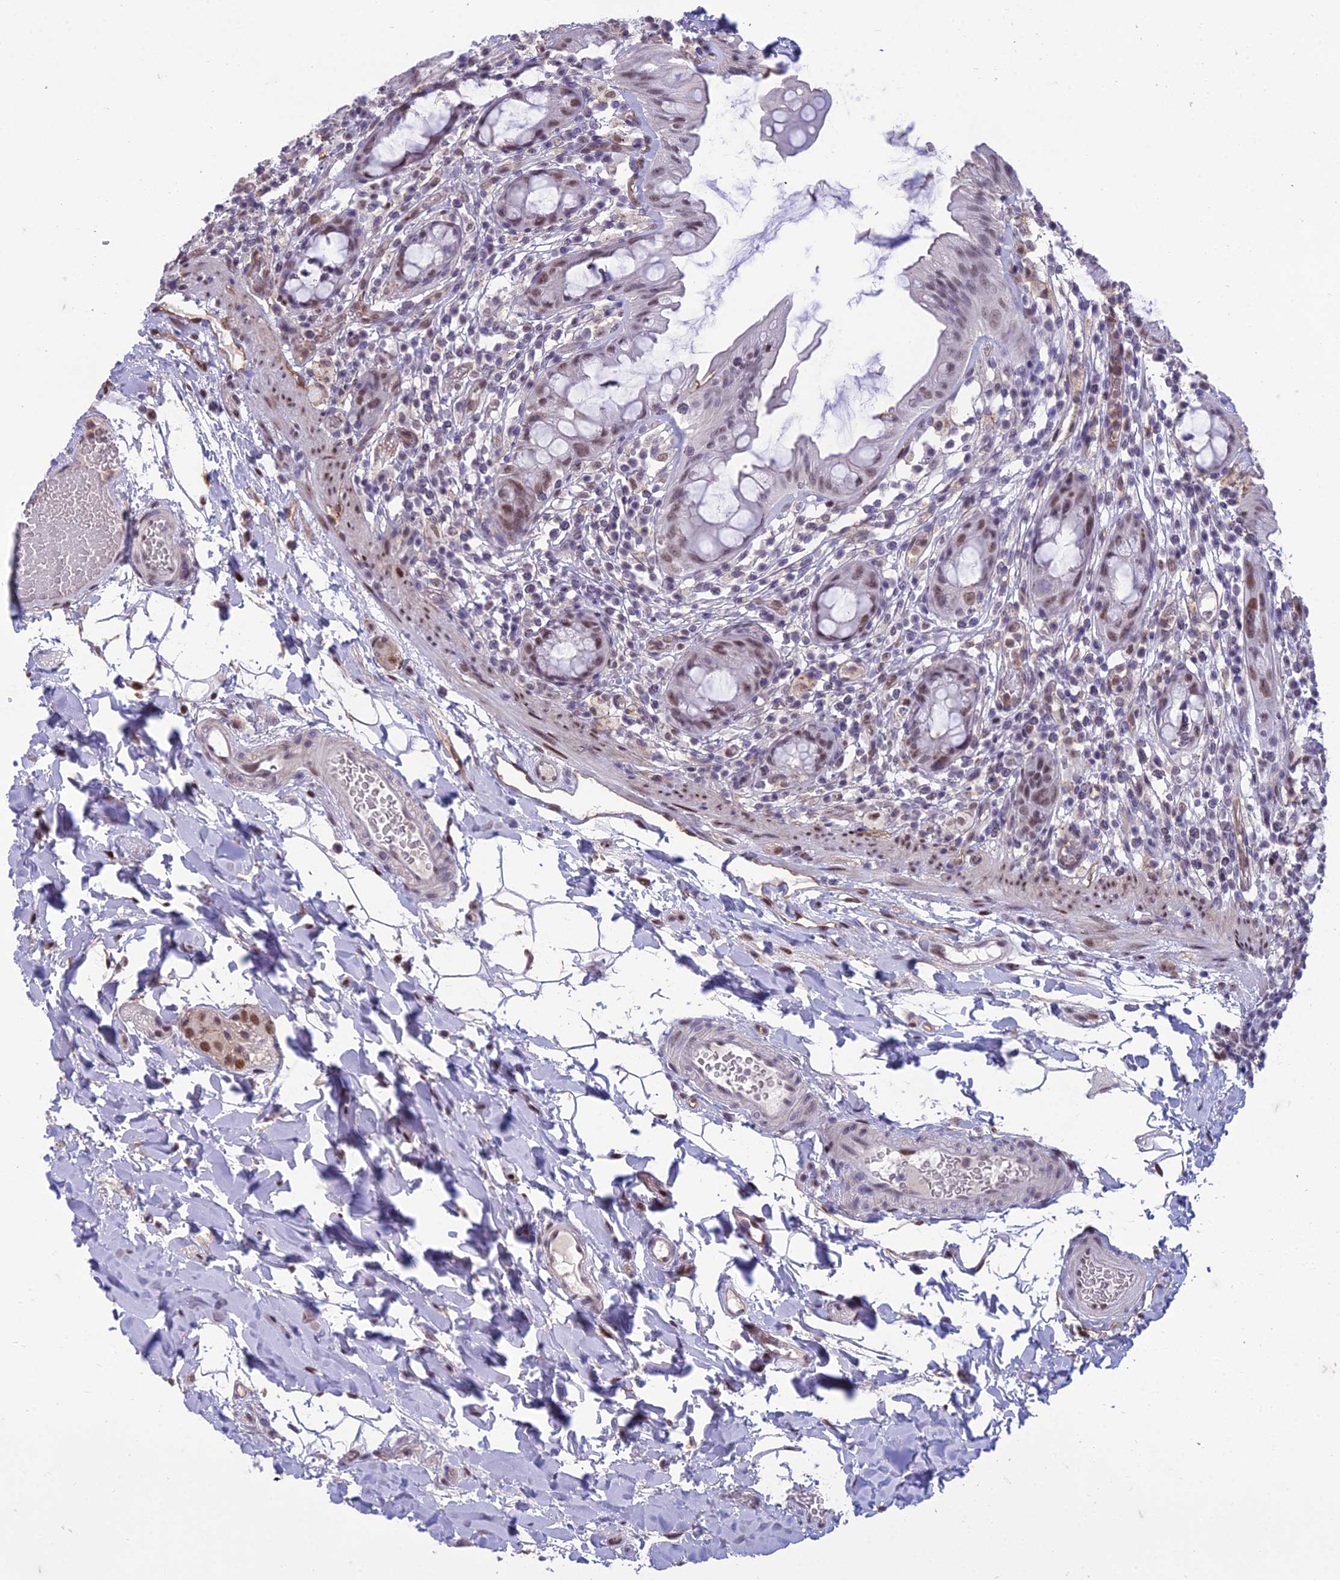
{"staining": {"intensity": "weak", "quantity": "25%-75%", "location": "nuclear"}, "tissue": "rectum", "cell_type": "Glandular cells", "image_type": "normal", "snomed": [{"axis": "morphology", "description": "Normal tissue, NOS"}, {"axis": "topography", "description": "Rectum"}], "caption": "The histopathology image displays immunohistochemical staining of unremarkable rectum. There is weak nuclear expression is appreciated in about 25%-75% of glandular cells.", "gene": "RANBP3", "patient": {"sex": "female", "age": 57}}